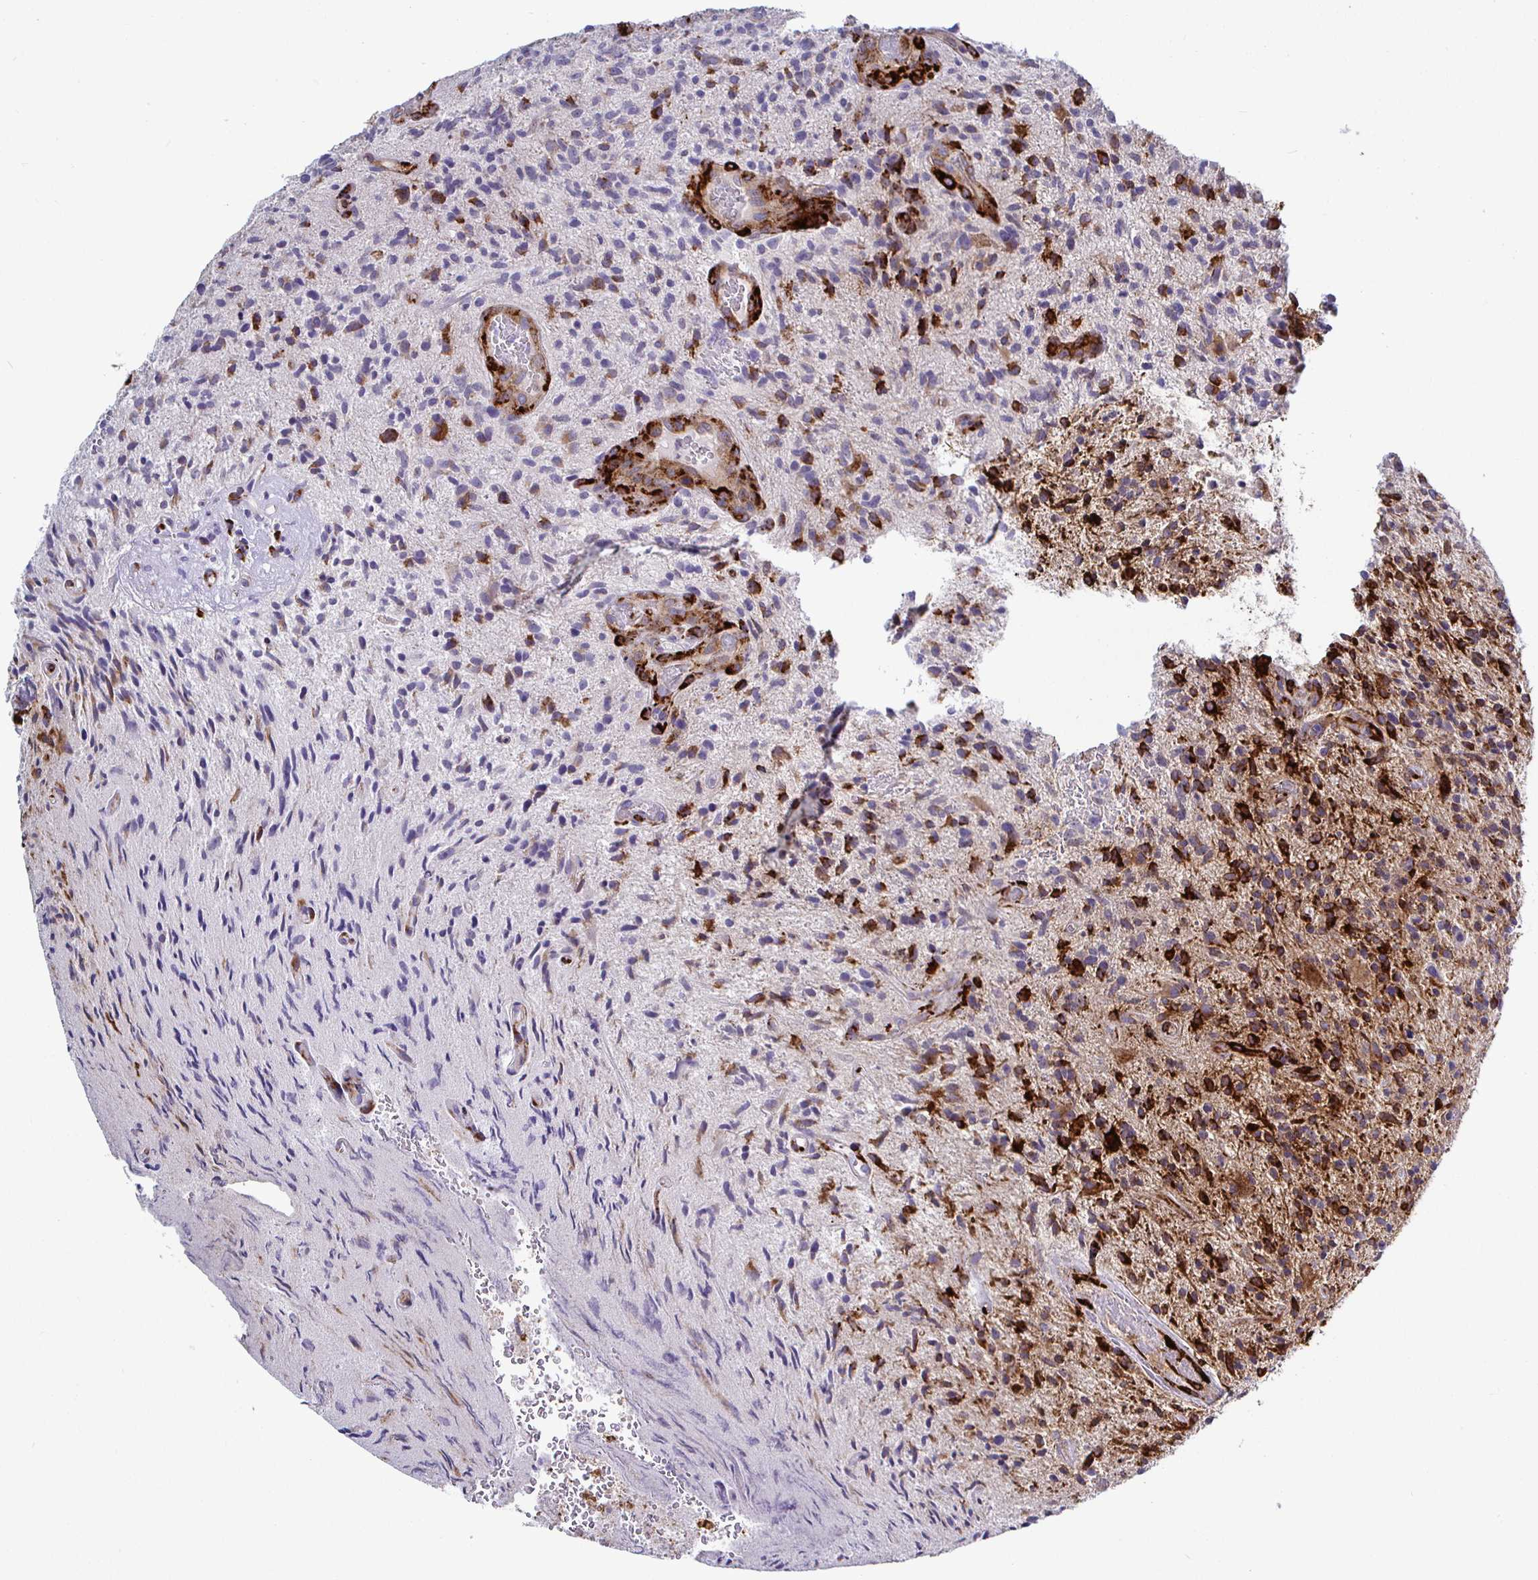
{"staining": {"intensity": "strong", "quantity": "<25%", "location": "cytoplasmic/membranous"}, "tissue": "glioma", "cell_type": "Tumor cells", "image_type": "cancer", "snomed": [{"axis": "morphology", "description": "Glioma, malignant, High grade"}, {"axis": "topography", "description": "Brain"}], "caption": "Immunohistochemical staining of malignant high-grade glioma demonstrates medium levels of strong cytoplasmic/membranous positivity in about <25% of tumor cells.", "gene": "P4HA2", "patient": {"sex": "male", "age": 55}}